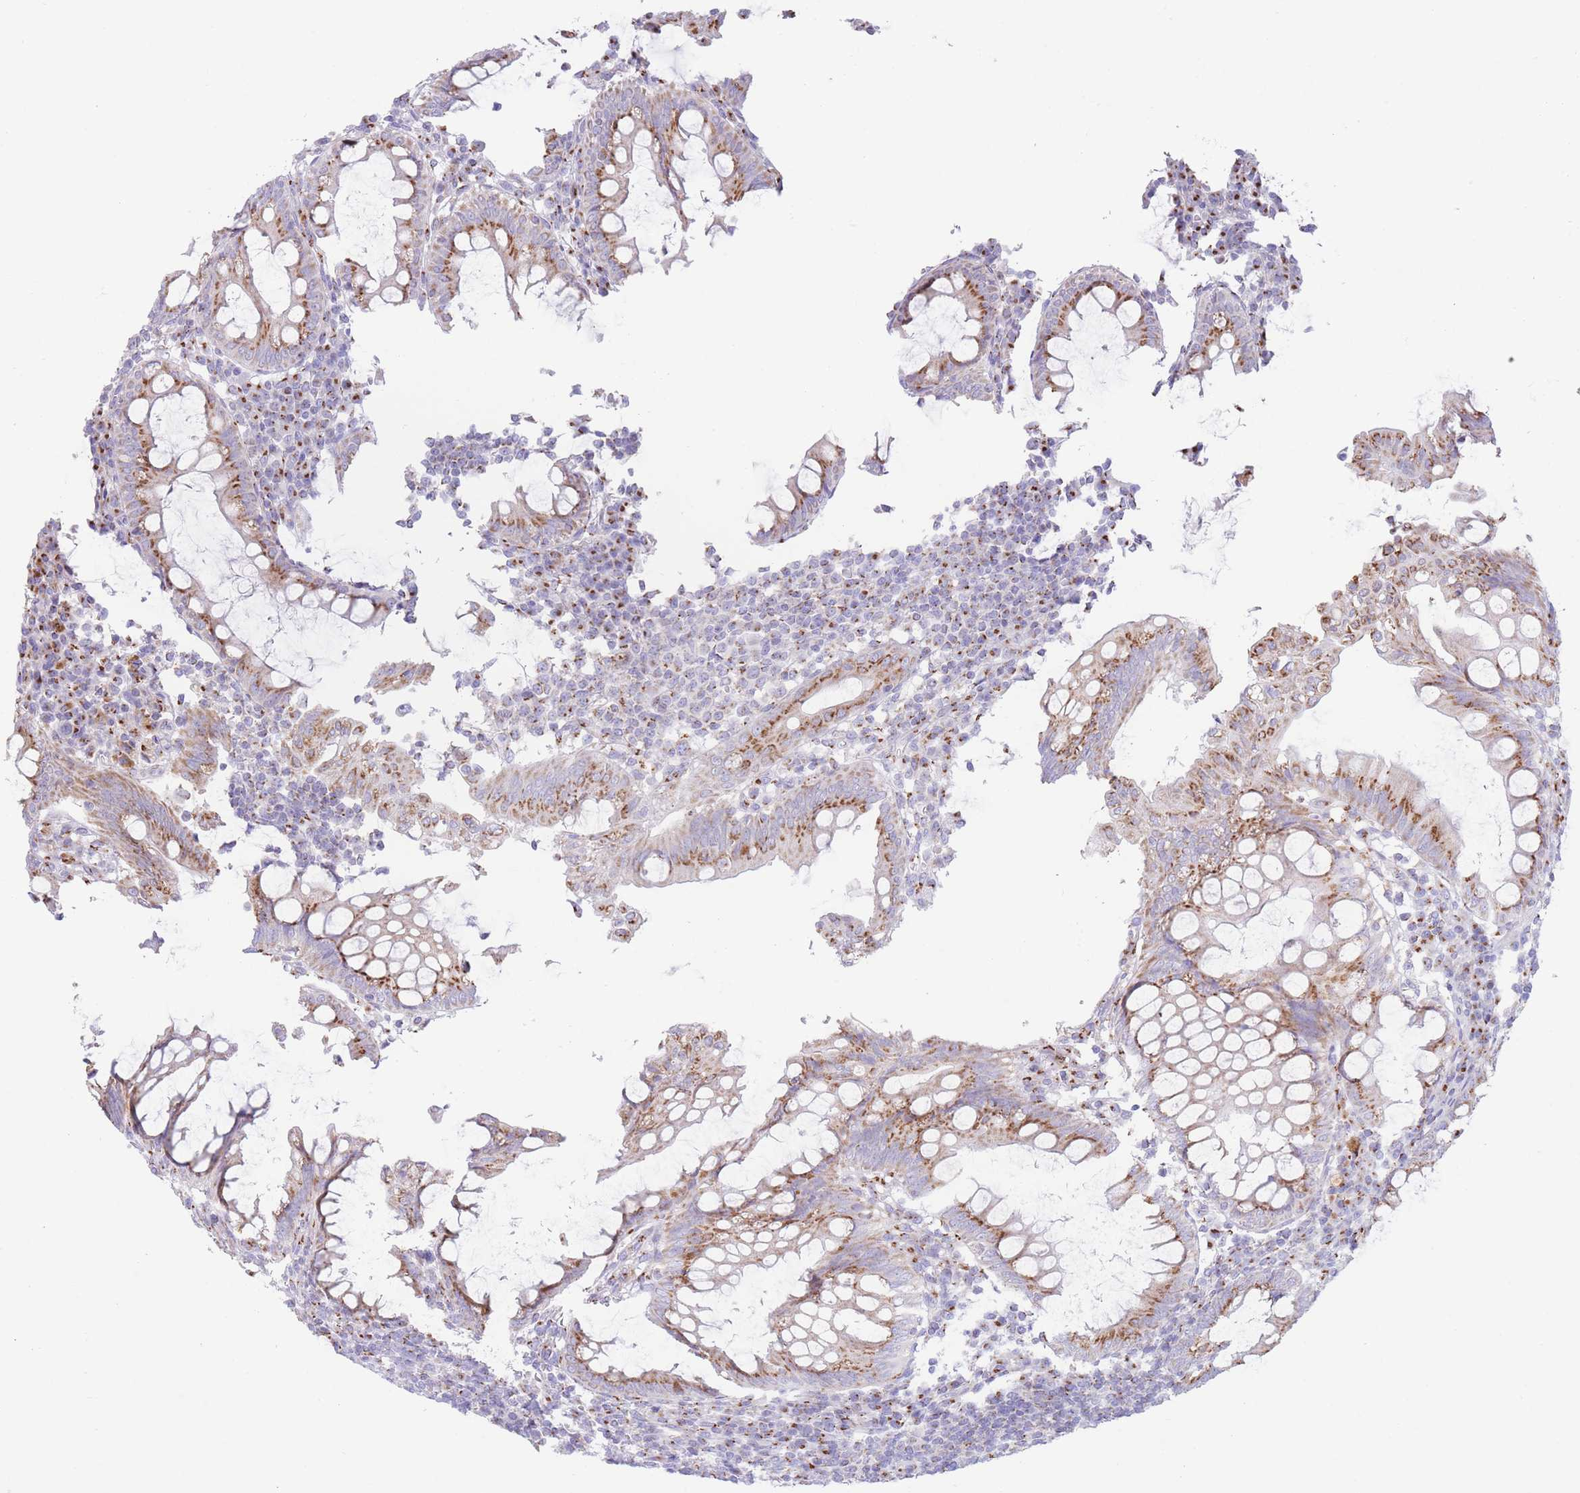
{"staining": {"intensity": "moderate", "quantity": ">75%", "location": "cytoplasmic/membranous"}, "tissue": "appendix", "cell_type": "Glandular cells", "image_type": "normal", "snomed": [{"axis": "morphology", "description": "Normal tissue, NOS"}, {"axis": "topography", "description": "Appendix"}], "caption": "IHC (DAB) staining of benign appendix demonstrates moderate cytoplasmic/membranous protein staining in about >75% of glandular cells. The staining was performed using DAB, with brown indicating positive protein expression. Nuclei are stained blue with hematoxylin.", "gene": "MPND", "patient": {"sex": "male", "age": 83}}